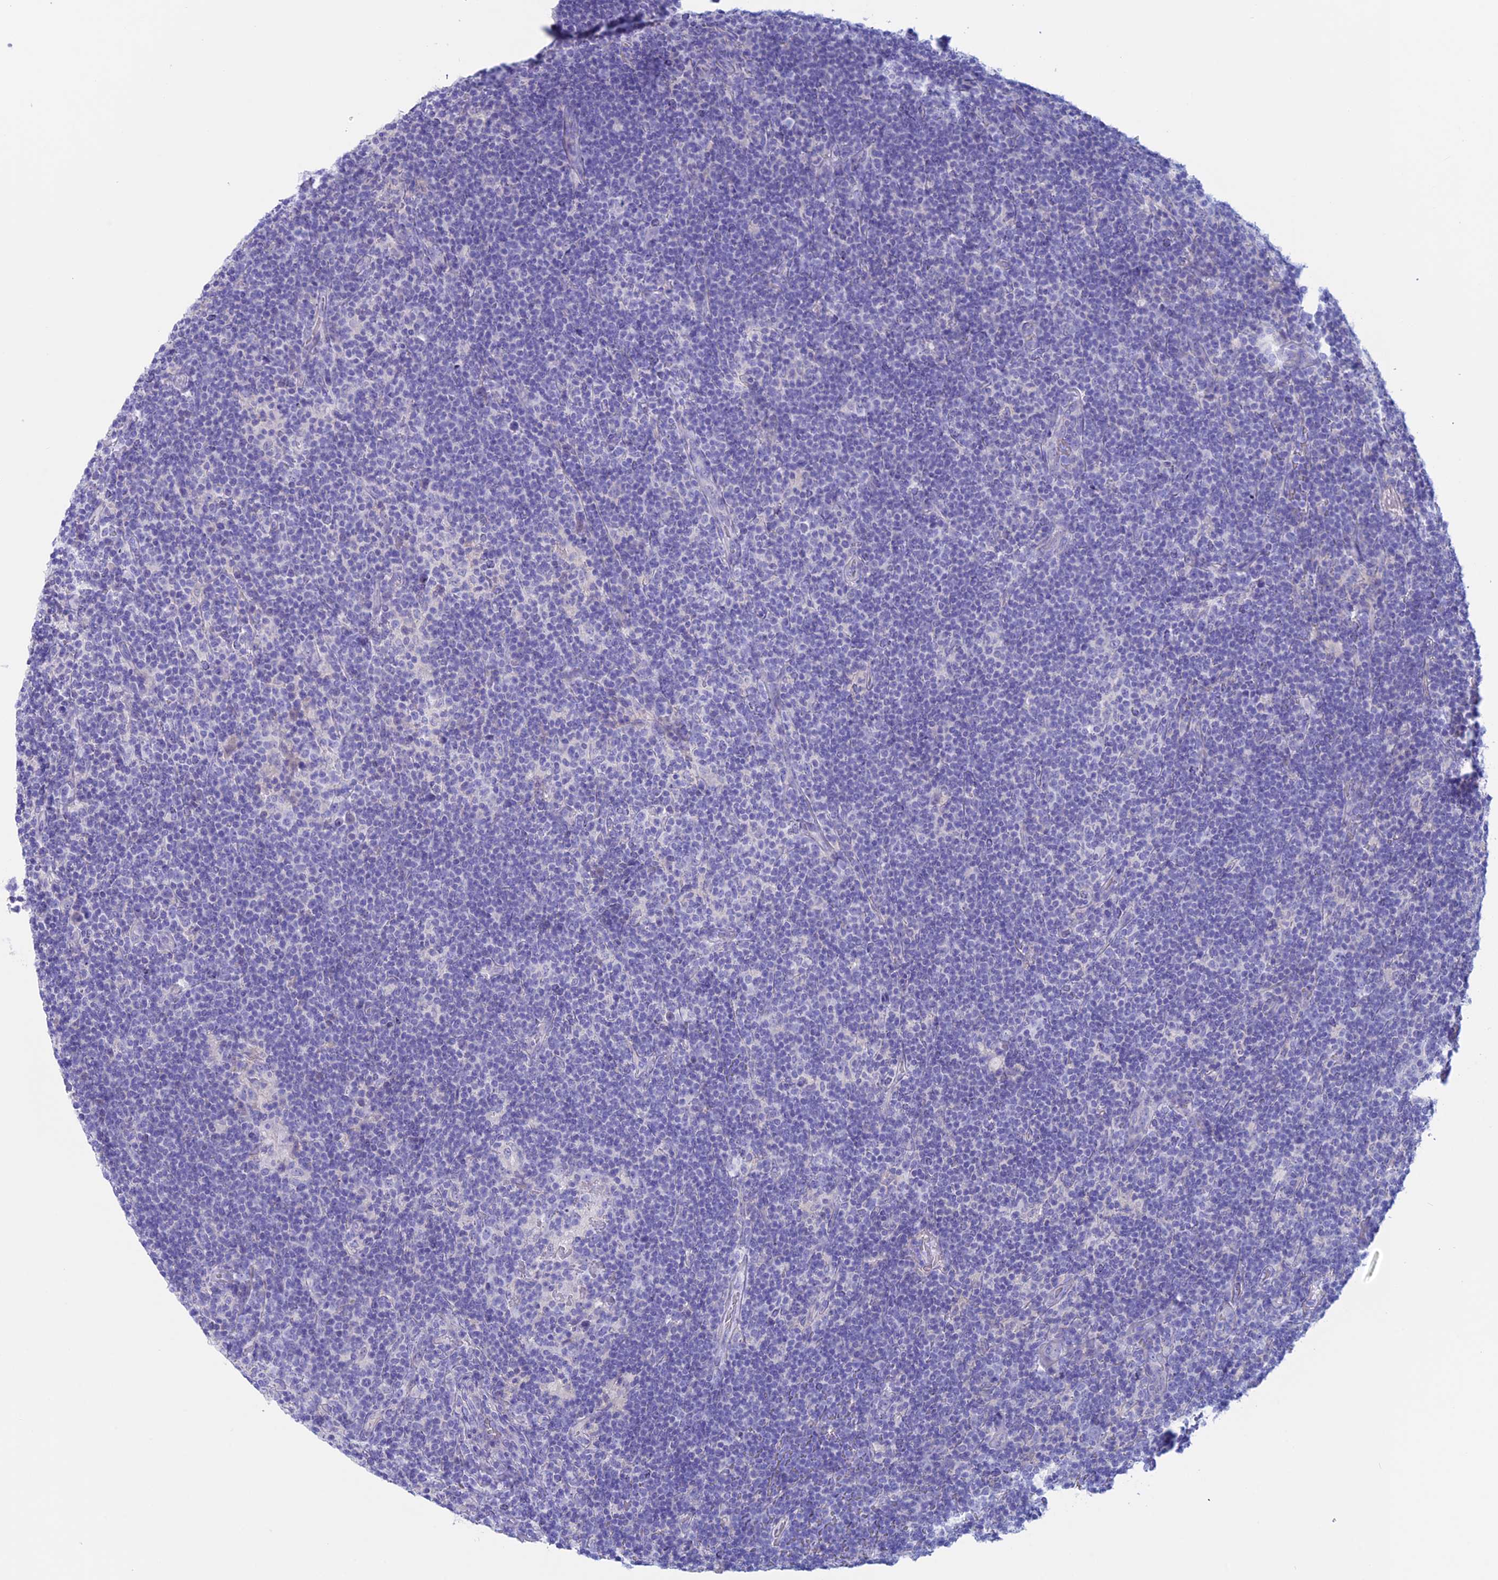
{"staining": {"intensity": "negative", "quantity": "none", "location": "none"}, "tissue": "lymphoma", "cell_type": "Tumor cells", "image_type": "cancer", "snomed": [{"axis": "morphology", "description": "Hodgkin's disease, NOS"}, {"axis": "topography", "description": "Lymph node"}], "caption": "Immunohistochemistry of human Hodgkin's disease shows no positivity in tumor cells.", "gene": "RP1", "patient": {"sex": "female", "age": 57}}